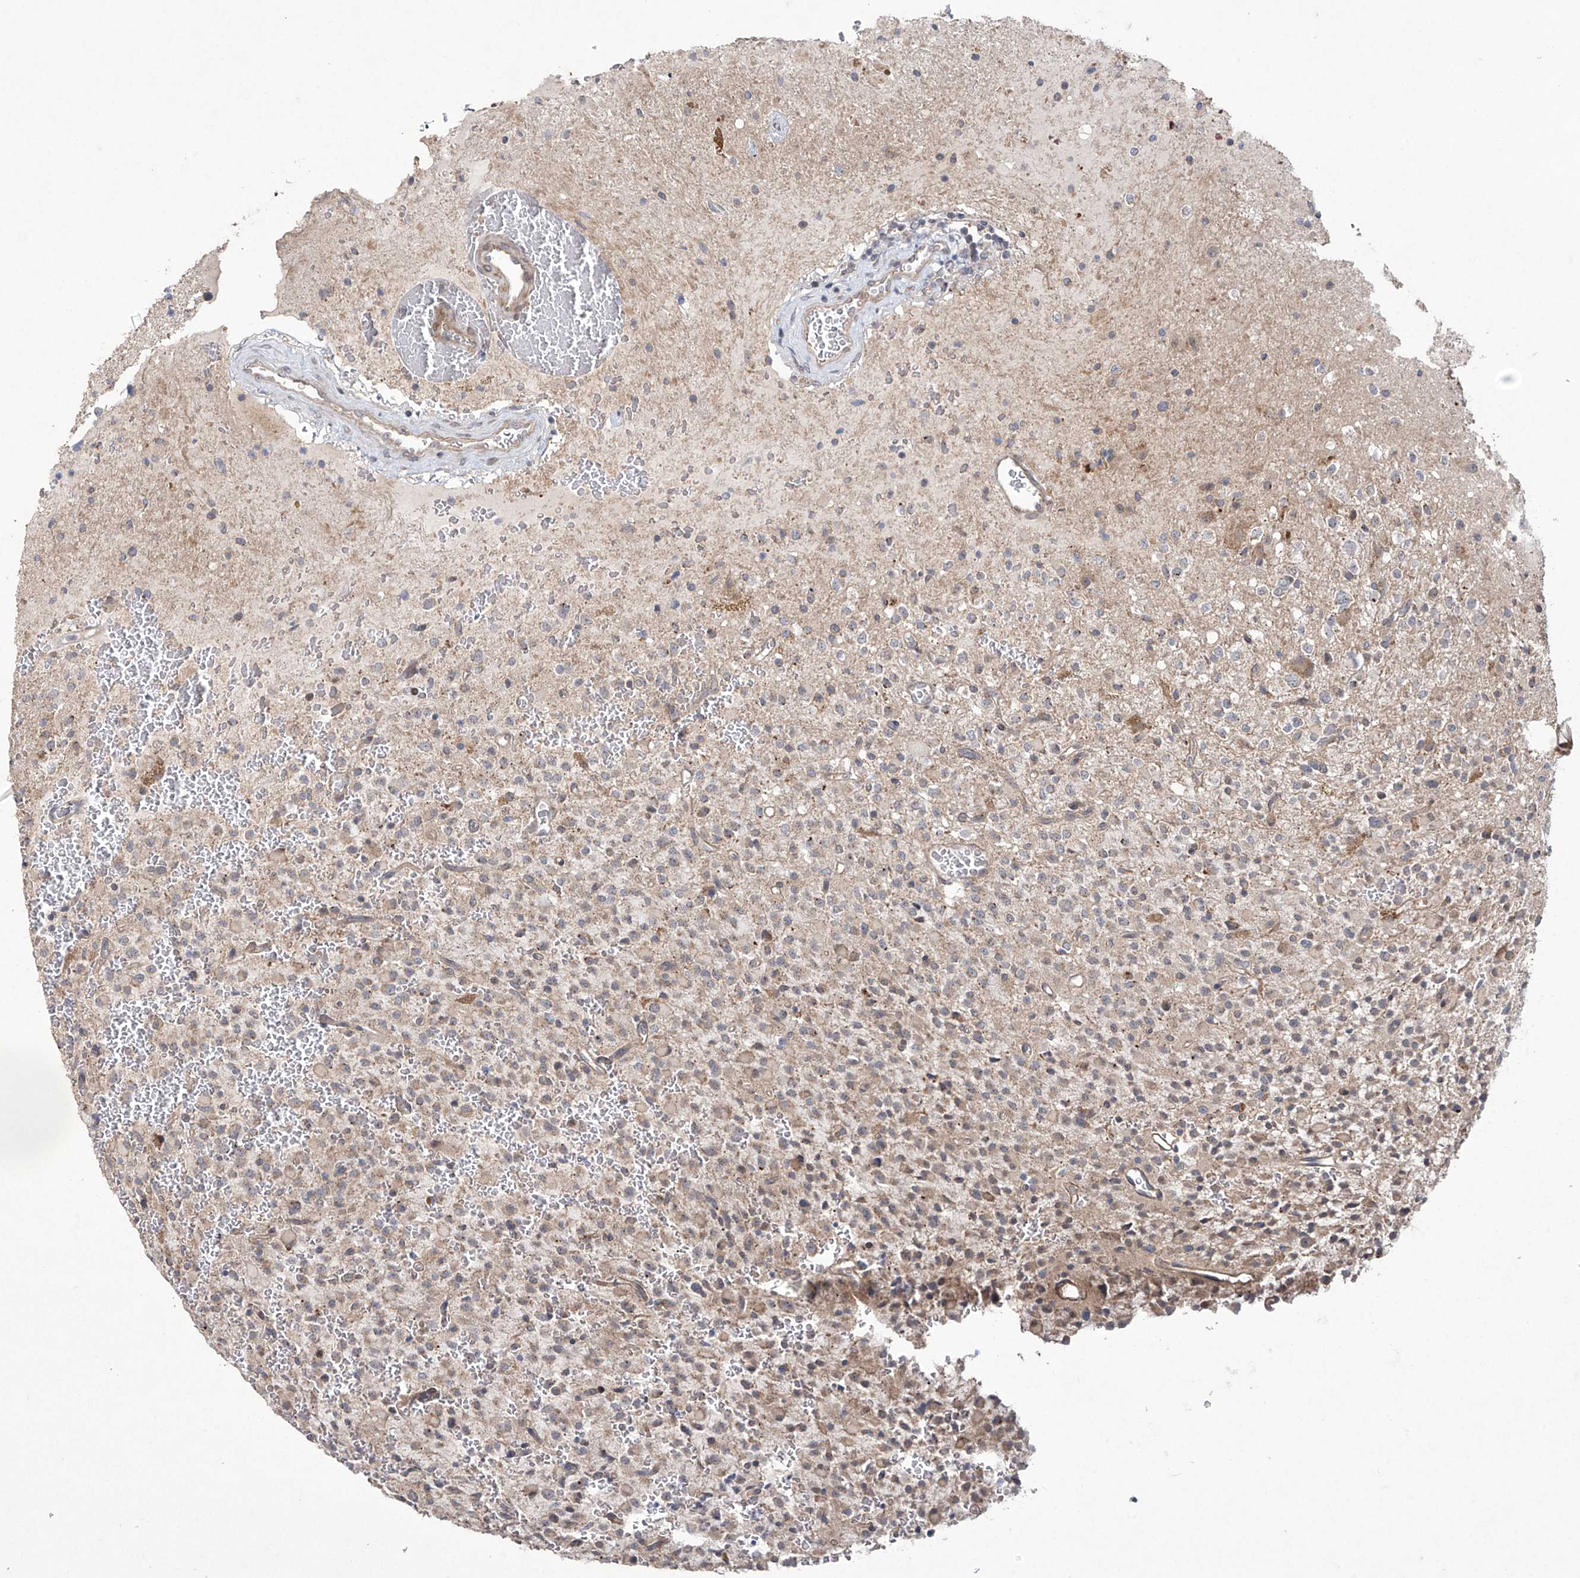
{"staining": {"intensity": "weak", "quantity": "25%-75%", "location": "cytoplasmic/membranous"}, "tissue": "glioma", "cell_type": "Tumor cells", "image_type": "cancer", "snomed": [{"axis": "morphology", "description": "Glioma, malignant, High grade"}, {"axis": "topography", "description": "Brain"}], "caption": "Malignant glioma (high-grade) stained for a protein reveals weak cytoplasmic/membranous positivity in tumor cells.", "gene": "TRIM60", "patient": {"sex": "male", "age": 34}}